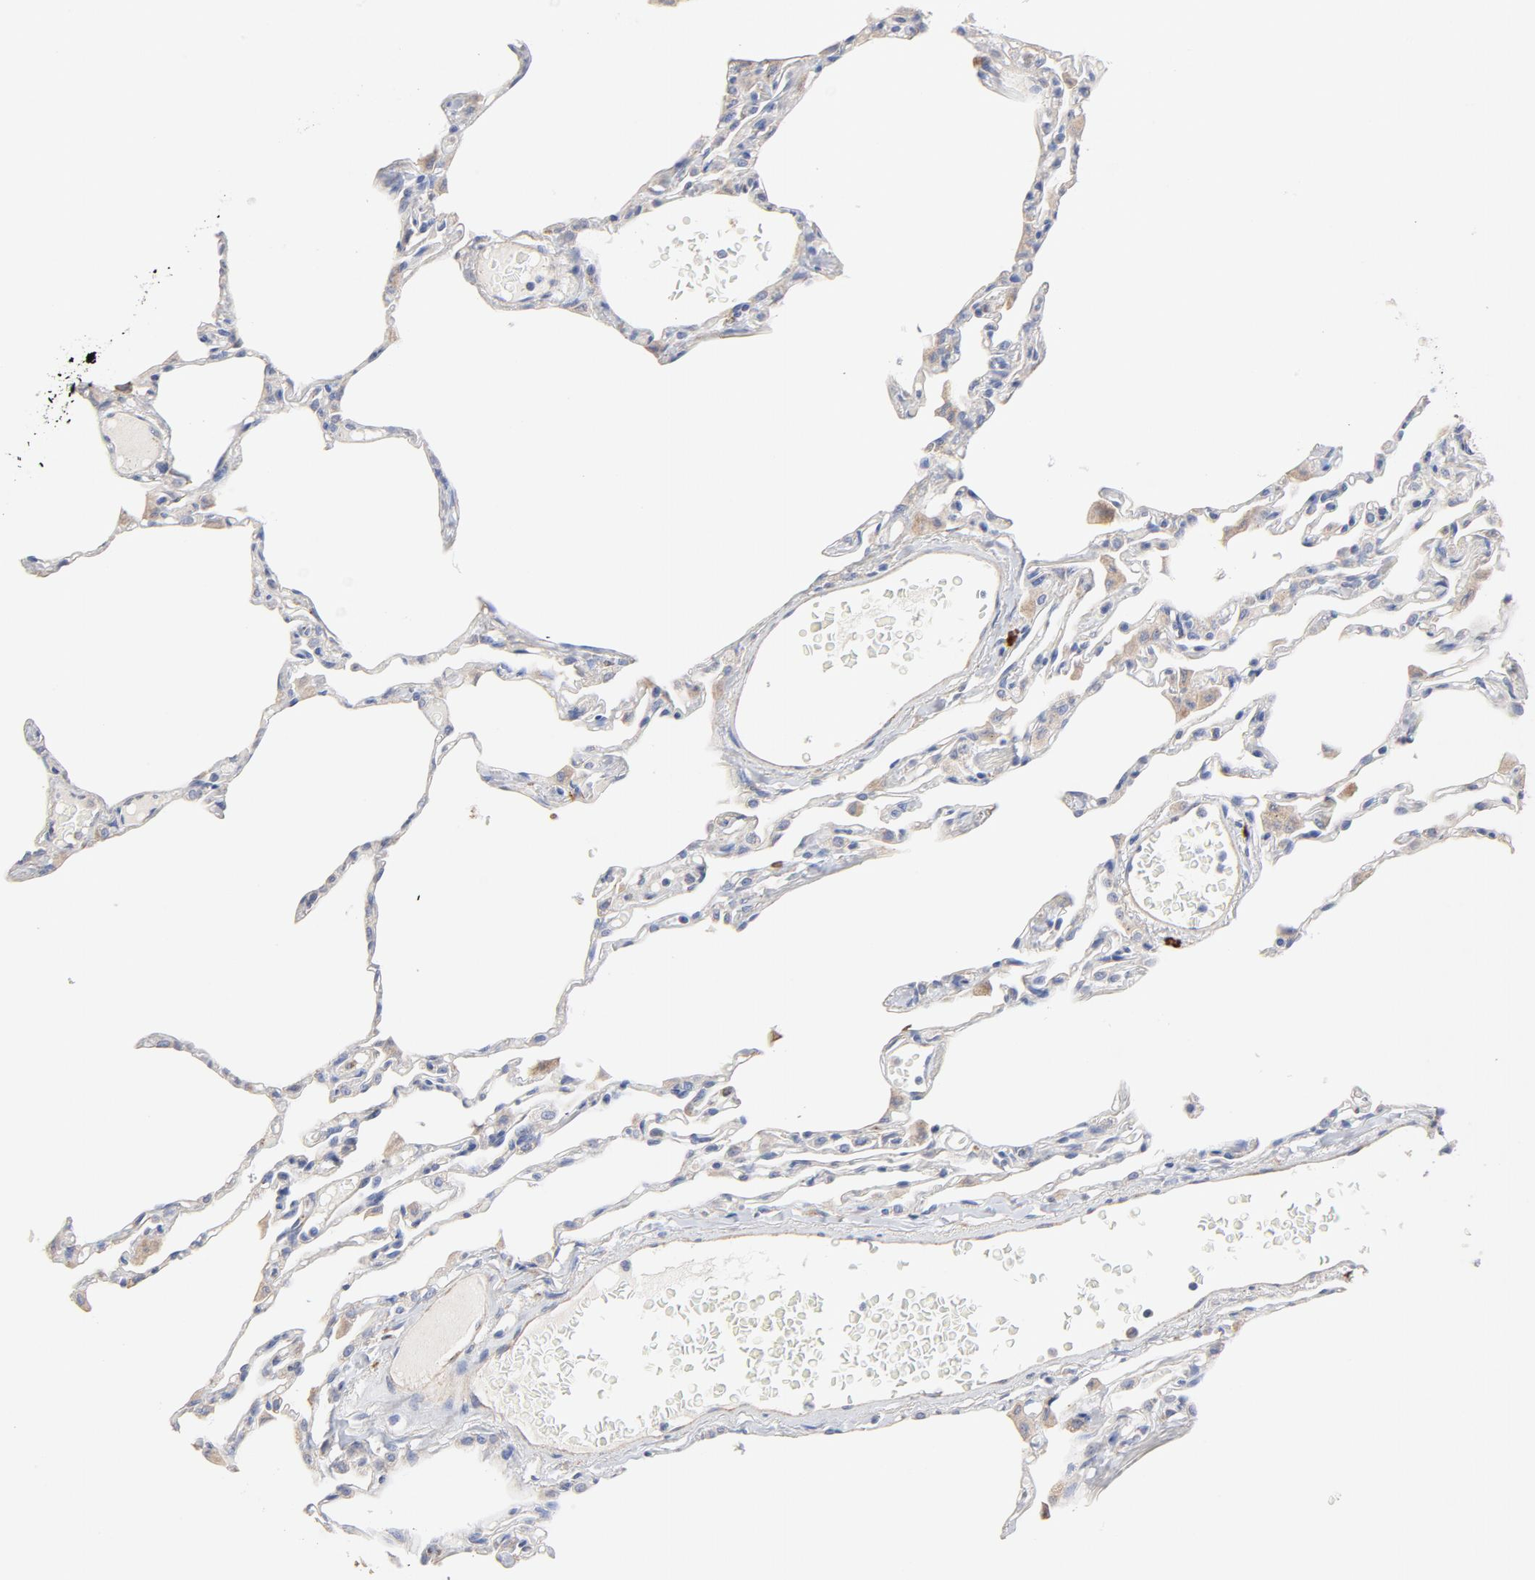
{"staining": {"intensity": "negative", "quantity": "none", "location": "none"}, "tissue": "lung", "cell_type": "Alveolar cells", "image_type": "normal", "snomed": [{"axis": "morphology", "description": "Normal tissue, NOS"}, {"axis": "topography", "description": "Lung"}], "caption": "Micrograph shows no significant protein staining in alveolar cells of normal lung. (DAB immunohistochemistry with hematoxylin counter stain).", "gene": "RAPGEF3", "patient": {"sex": "female", "age": 49}}